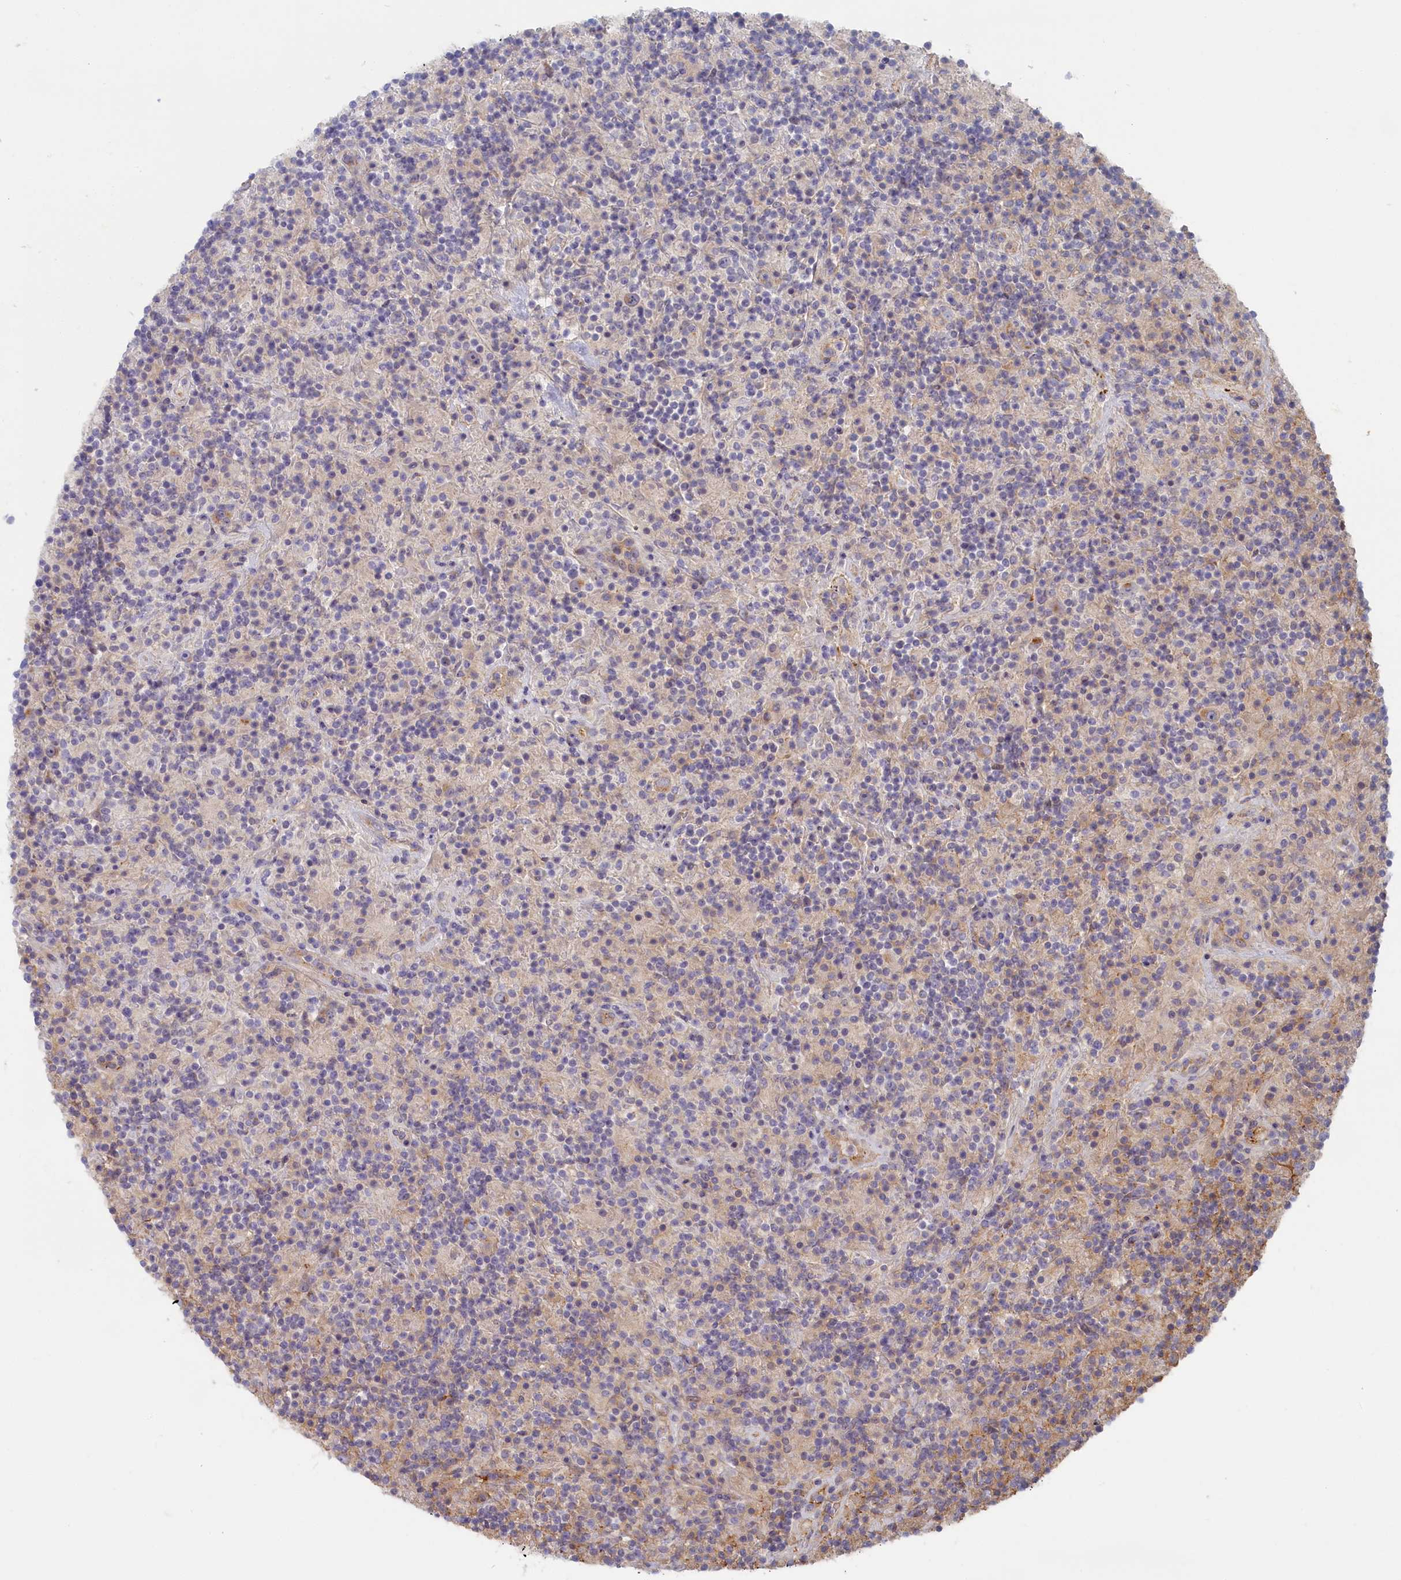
{"staining": {"intensity": "weak", "quantity": "25%-75%", "location": "cytoplasmic/membranous"}, "tissue": "lymphoma", "cell_type": "Tumor cells", "image_type": "cancer", "snomed": [{"axis": "morphology", "description": "Hodgkin's disease, NOS"}, {"axis": "topography", "description": "Lymph node"}], "caption": "Protein staining by immunohistochemistry (IHC) displays weak cytoplasmic/membranous staining in about 25%-75% of tumor cells in lymphoma.", "gene": "STX16", "patient": {"sex": "male", "age": 70}}